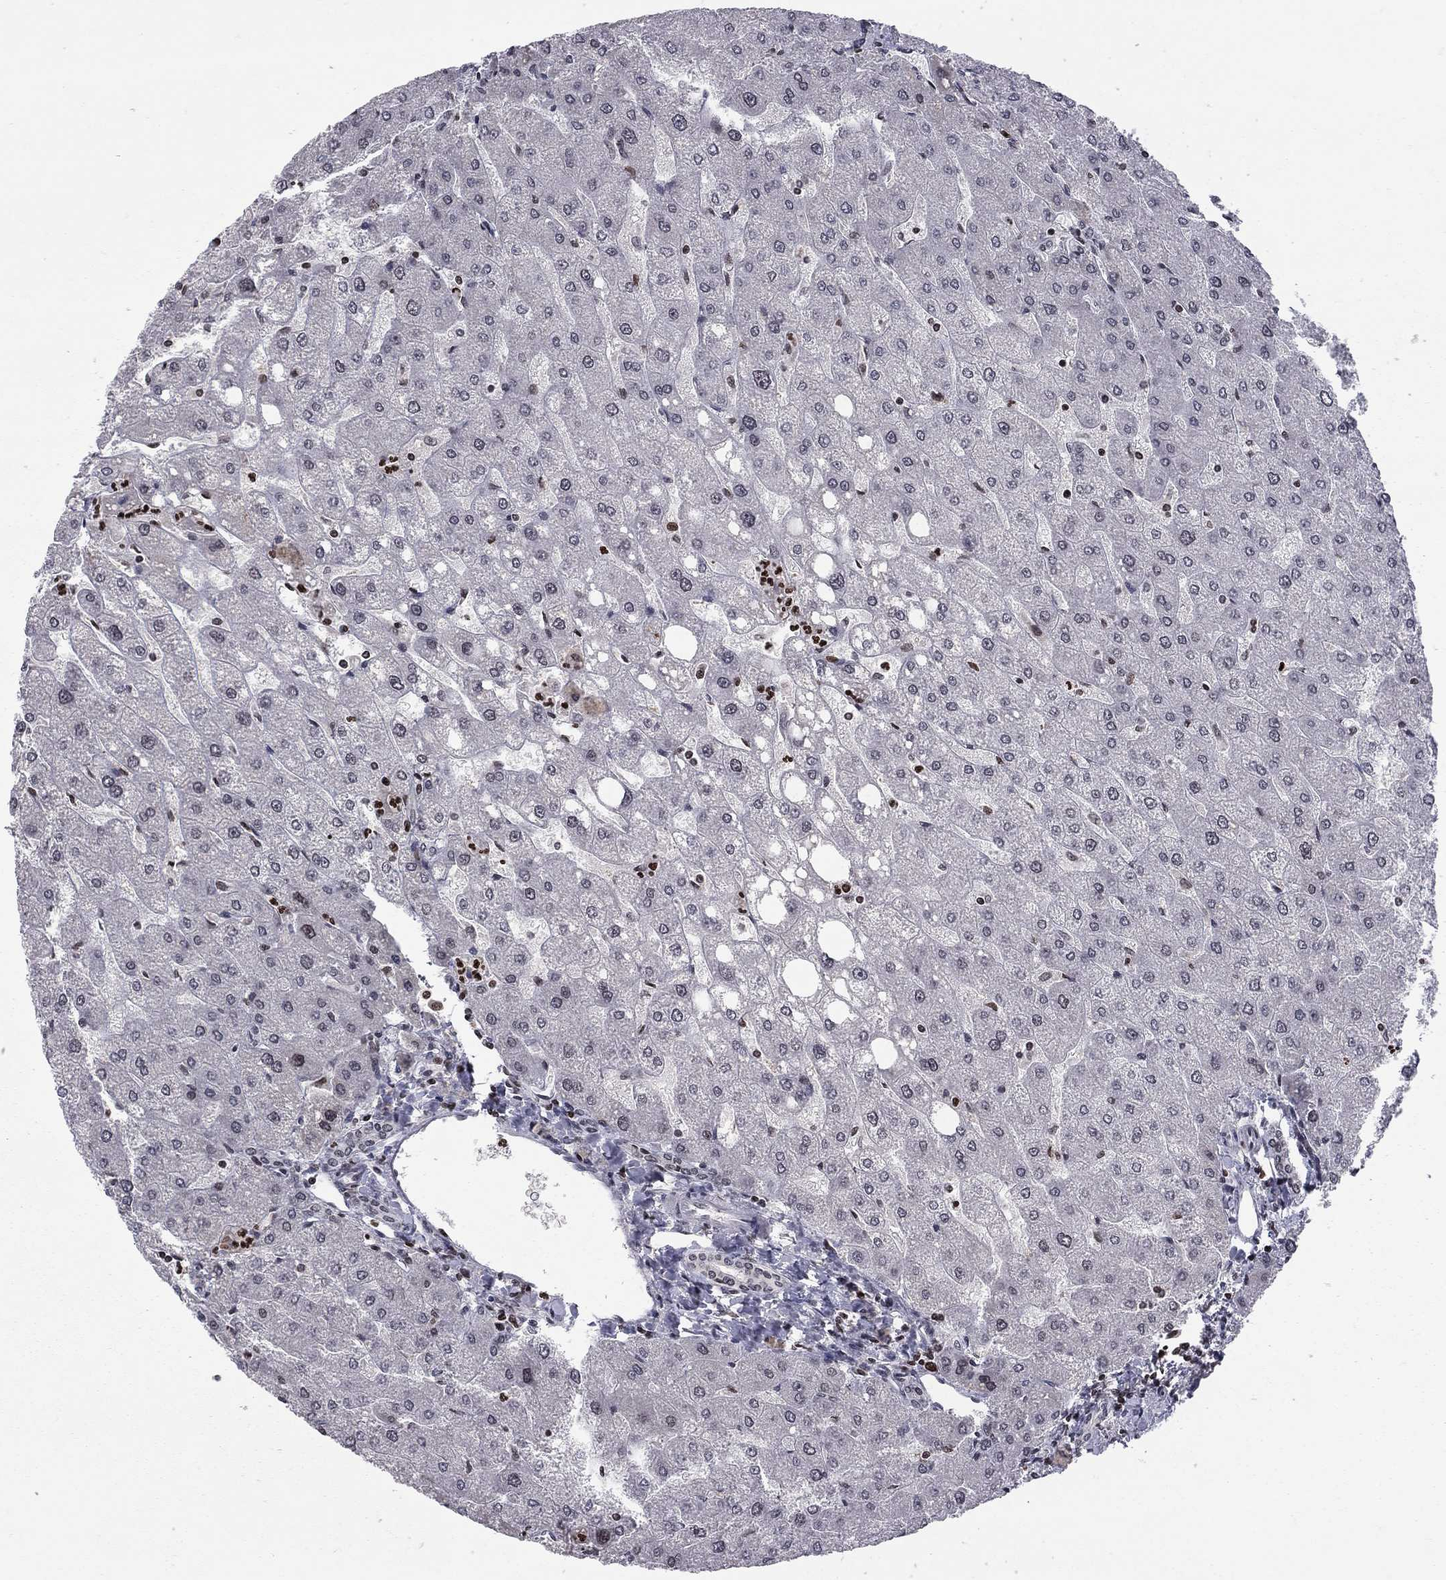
{"staining": {"intensity": "negative", "quantity": "none", "location": "none"}, "tissue": "liver", "cell_type": "Cholangiocytes", "image_type": "normal", "snomed": [{"axis": "morphology", "description": "Normal tissue, NOS"}, {"axis": "topography", "description": "Liver"}], "caption": "Micrograph shows no protein staining in cholangiocytes of benign liver.", "gene": "RNASEH2C", "patient": {"sex": "male", "age": 67}}